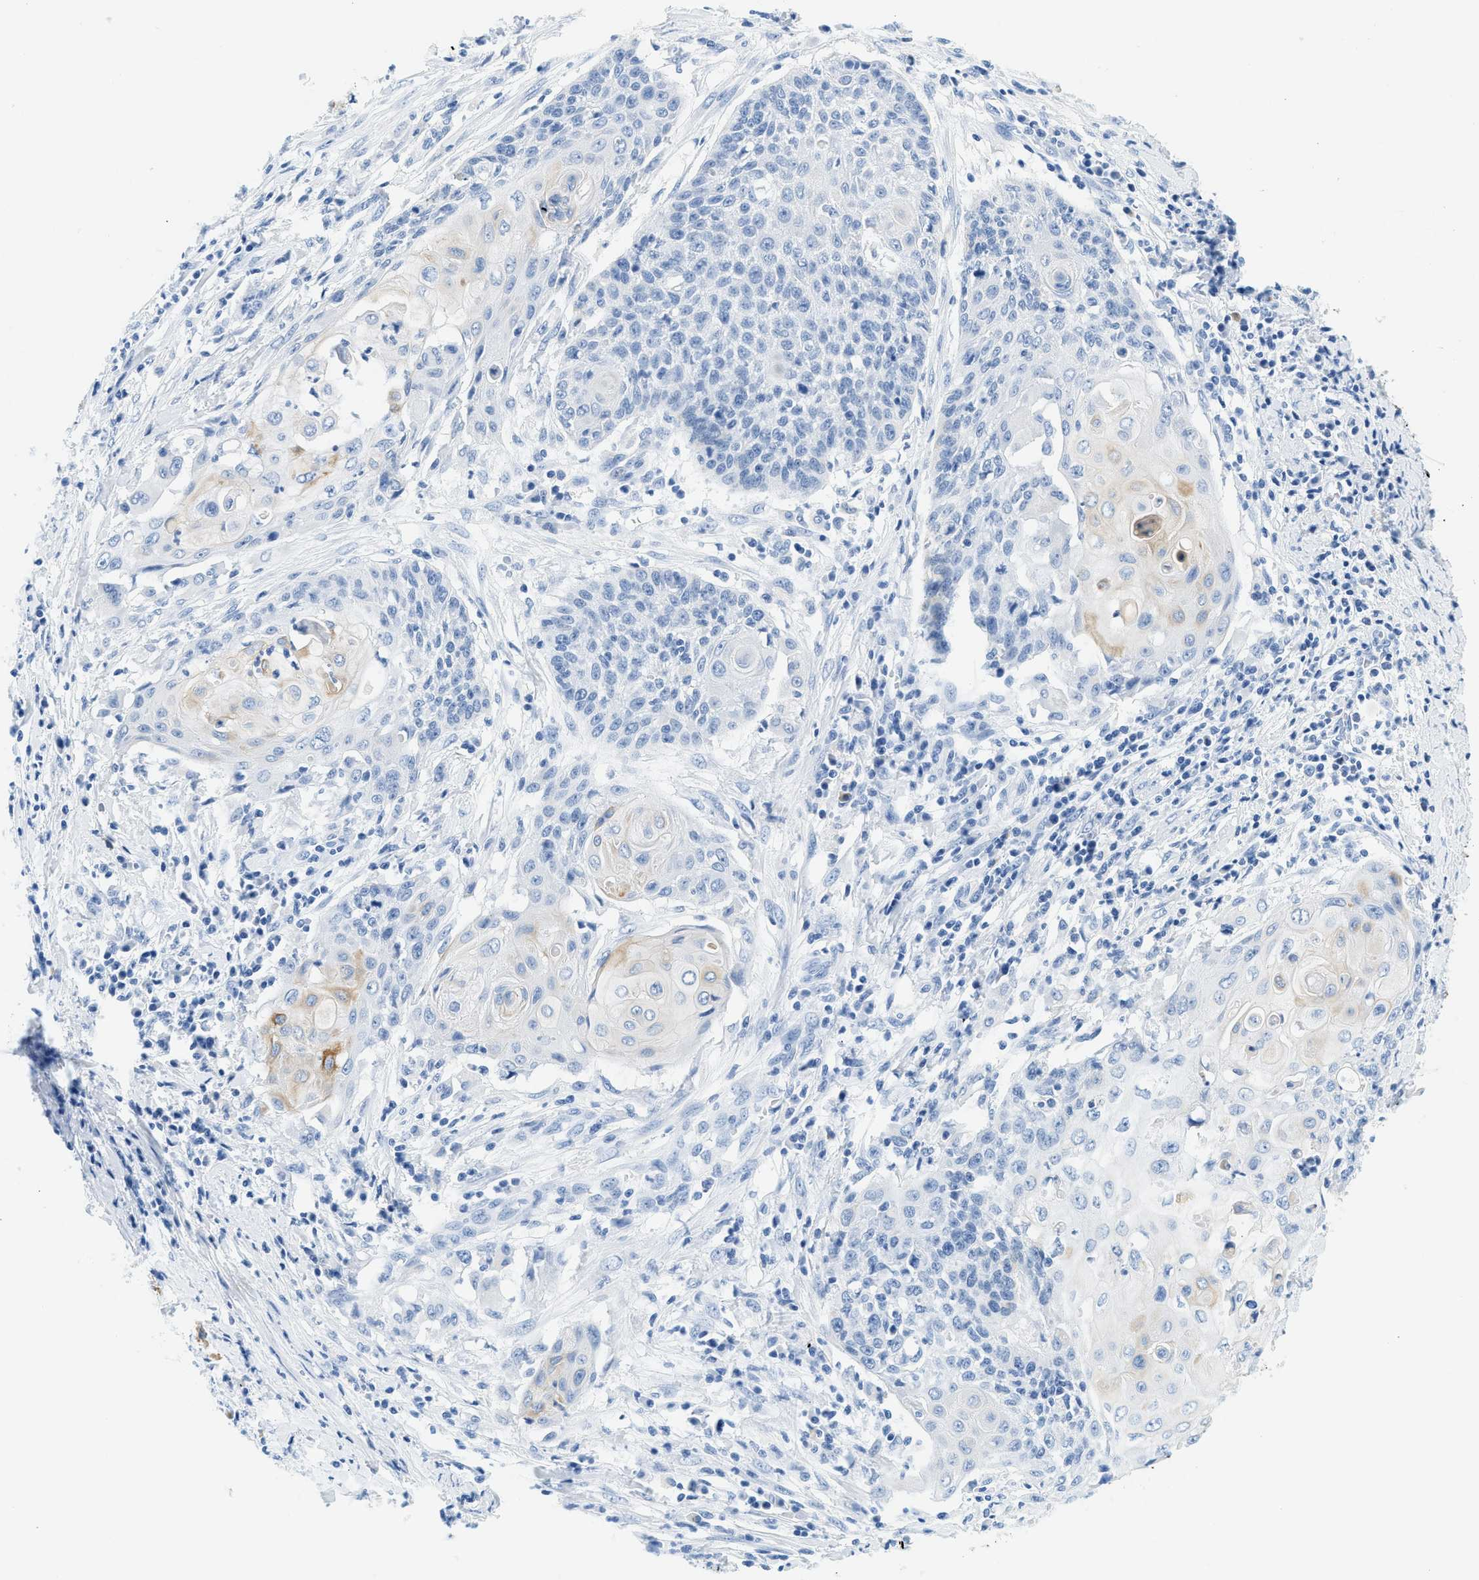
{"staining": {"intensity": "negative", "quantity": "none", "location": "none"}, "tissue": "cervical cancer", "cell_type": "Tumor cells", "image_type": "cancer", "snomed": [{"axis": "morphology", "description": "Squamous cell carcinoma, NOS"}, {"axis": "topography", "description": "Cervix"}], "caption": "This is an IHC micrograph of cervical cancer (squamous cell carcinoma). There is no expression in tumor cells.", "gene": "STXBP2", "patient": {"sex": "female", "age": 39}}